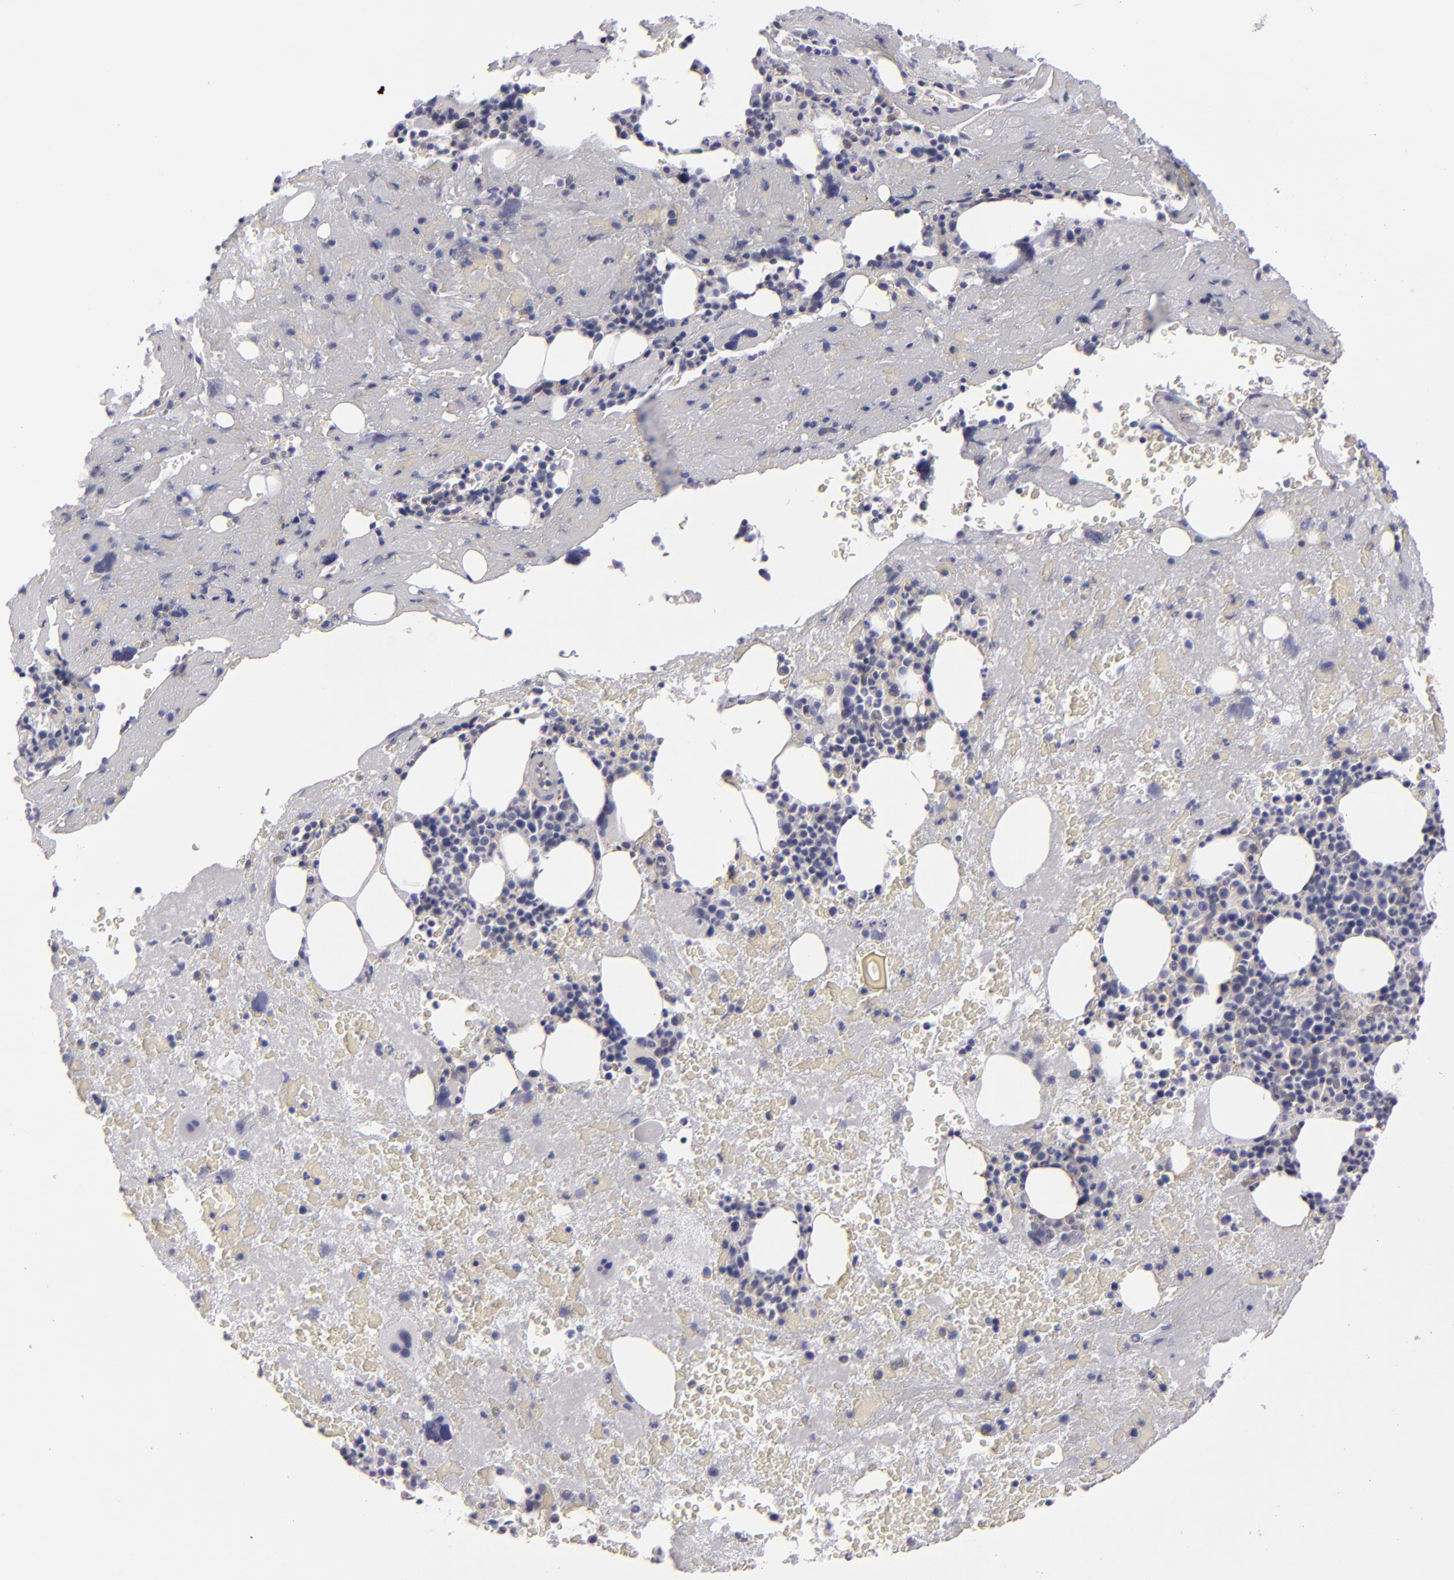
{"staining": {"intensity": "negative", "quantity": "none", "location": "none"}, "tissue": "bone marrow", "cell_type": "Hematopoietic cells", "image_type": "normal", "snomed": [{"axis": "morphology", "description": "Normal tissue, NOS"}, {"axis": "topography", "description": "Bone marrow"}], "caption": "Bone marrow stained for a protein using immunohistochemistry exhibits no staining hematopoietic cells.", "gene": "ALCAM", "patient": {"sex": "male", "age": 76}}